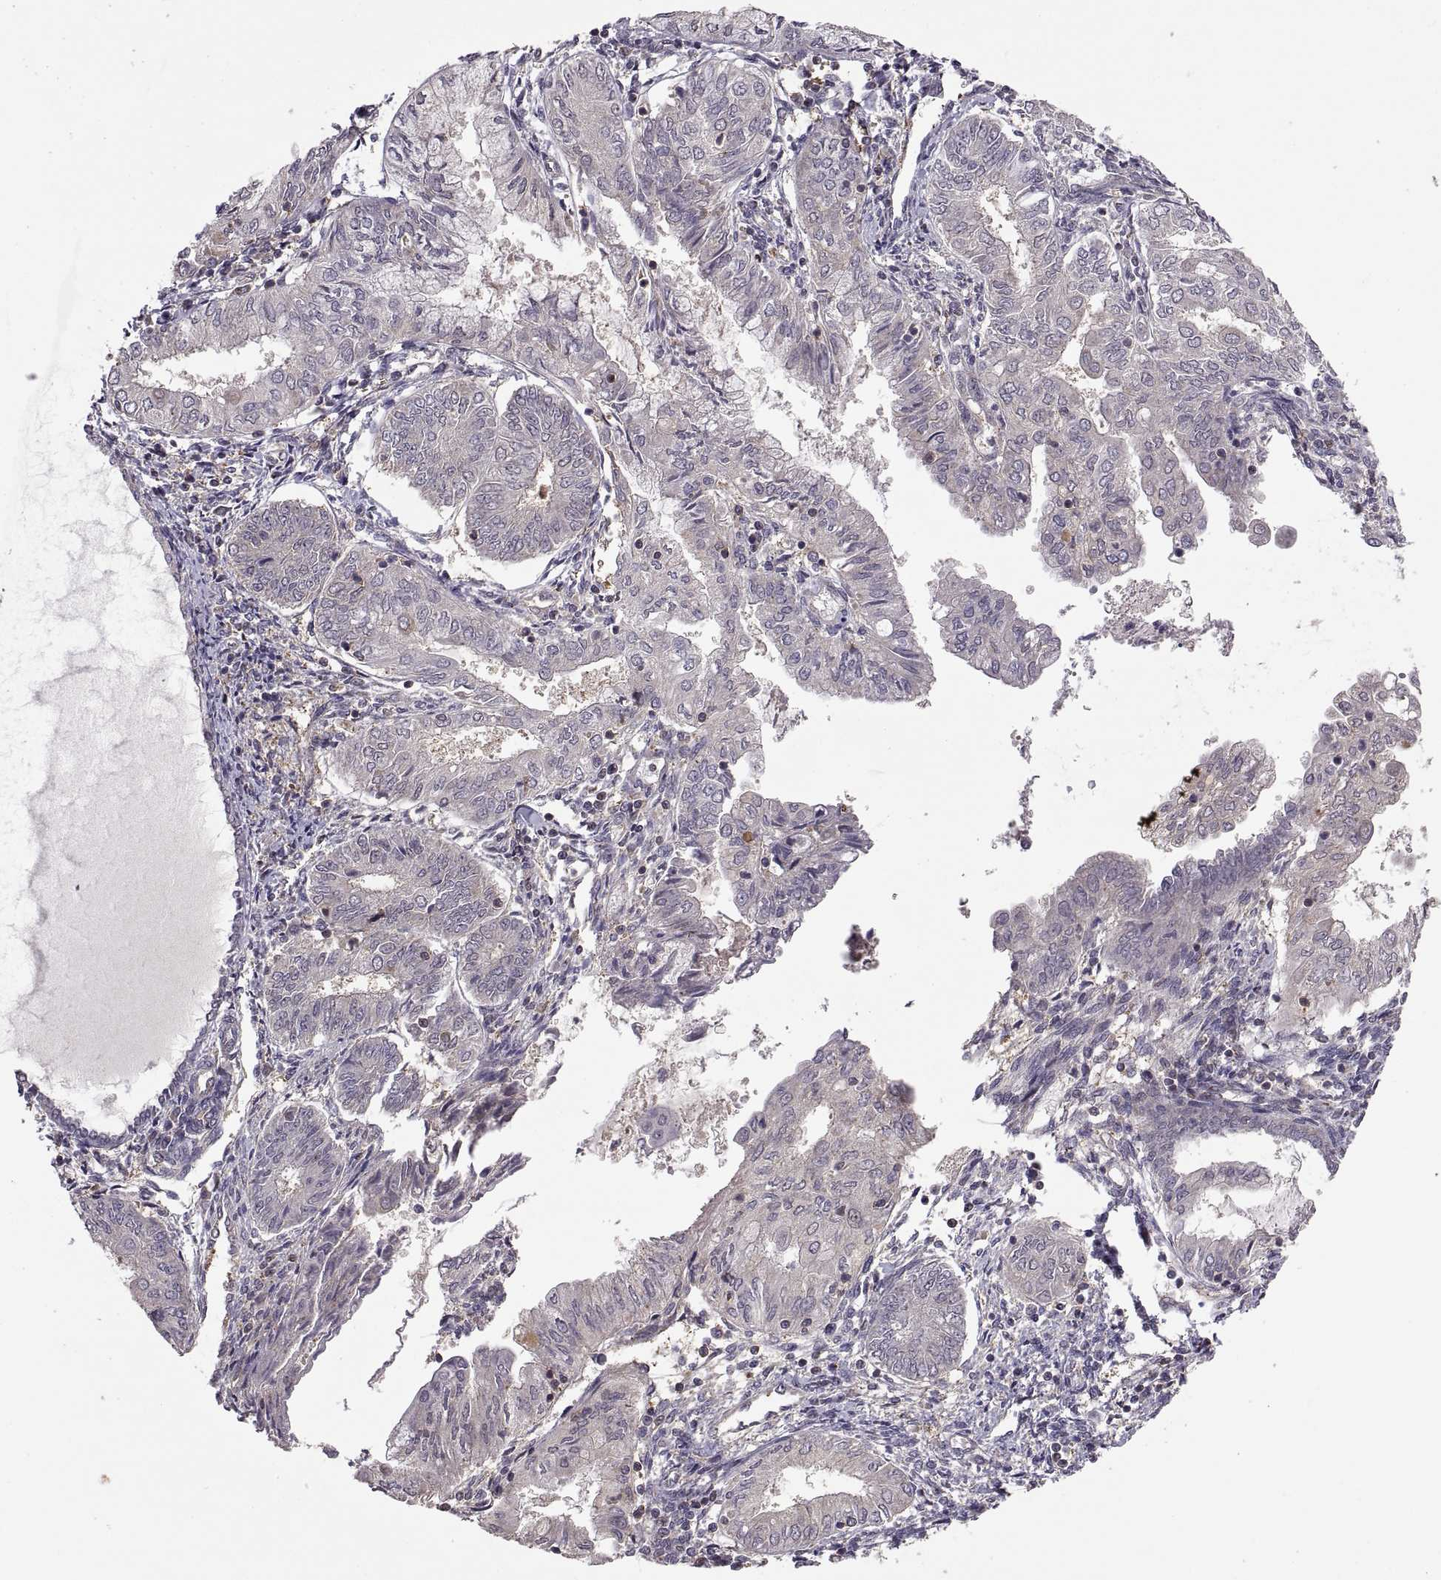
{"staining": {"intensity": "negative", "quantity": "none", "location": "none"}, "tissue": "endometrial cancer", "cell_type": "Tumor cells", "image_type": "cancer", "snomed": [{"axis": "morphology", "description": "Adenocarcinoma, NOS"}, {"axis": "topography", "description": "Endometrium"}], "caption": "IHC image of endometrial cancer (adenocarcinoma) stained for a protein (brown), which demonstrates no positivity in tumor cells. Brightfield microscopy of immunohistochemistry (IHC) stained with DAB (brown) and hematoxylin (blue), captured at high magnification.", "gene": "NMNAT2", "patient": {"sex": "female", "age": 68}}